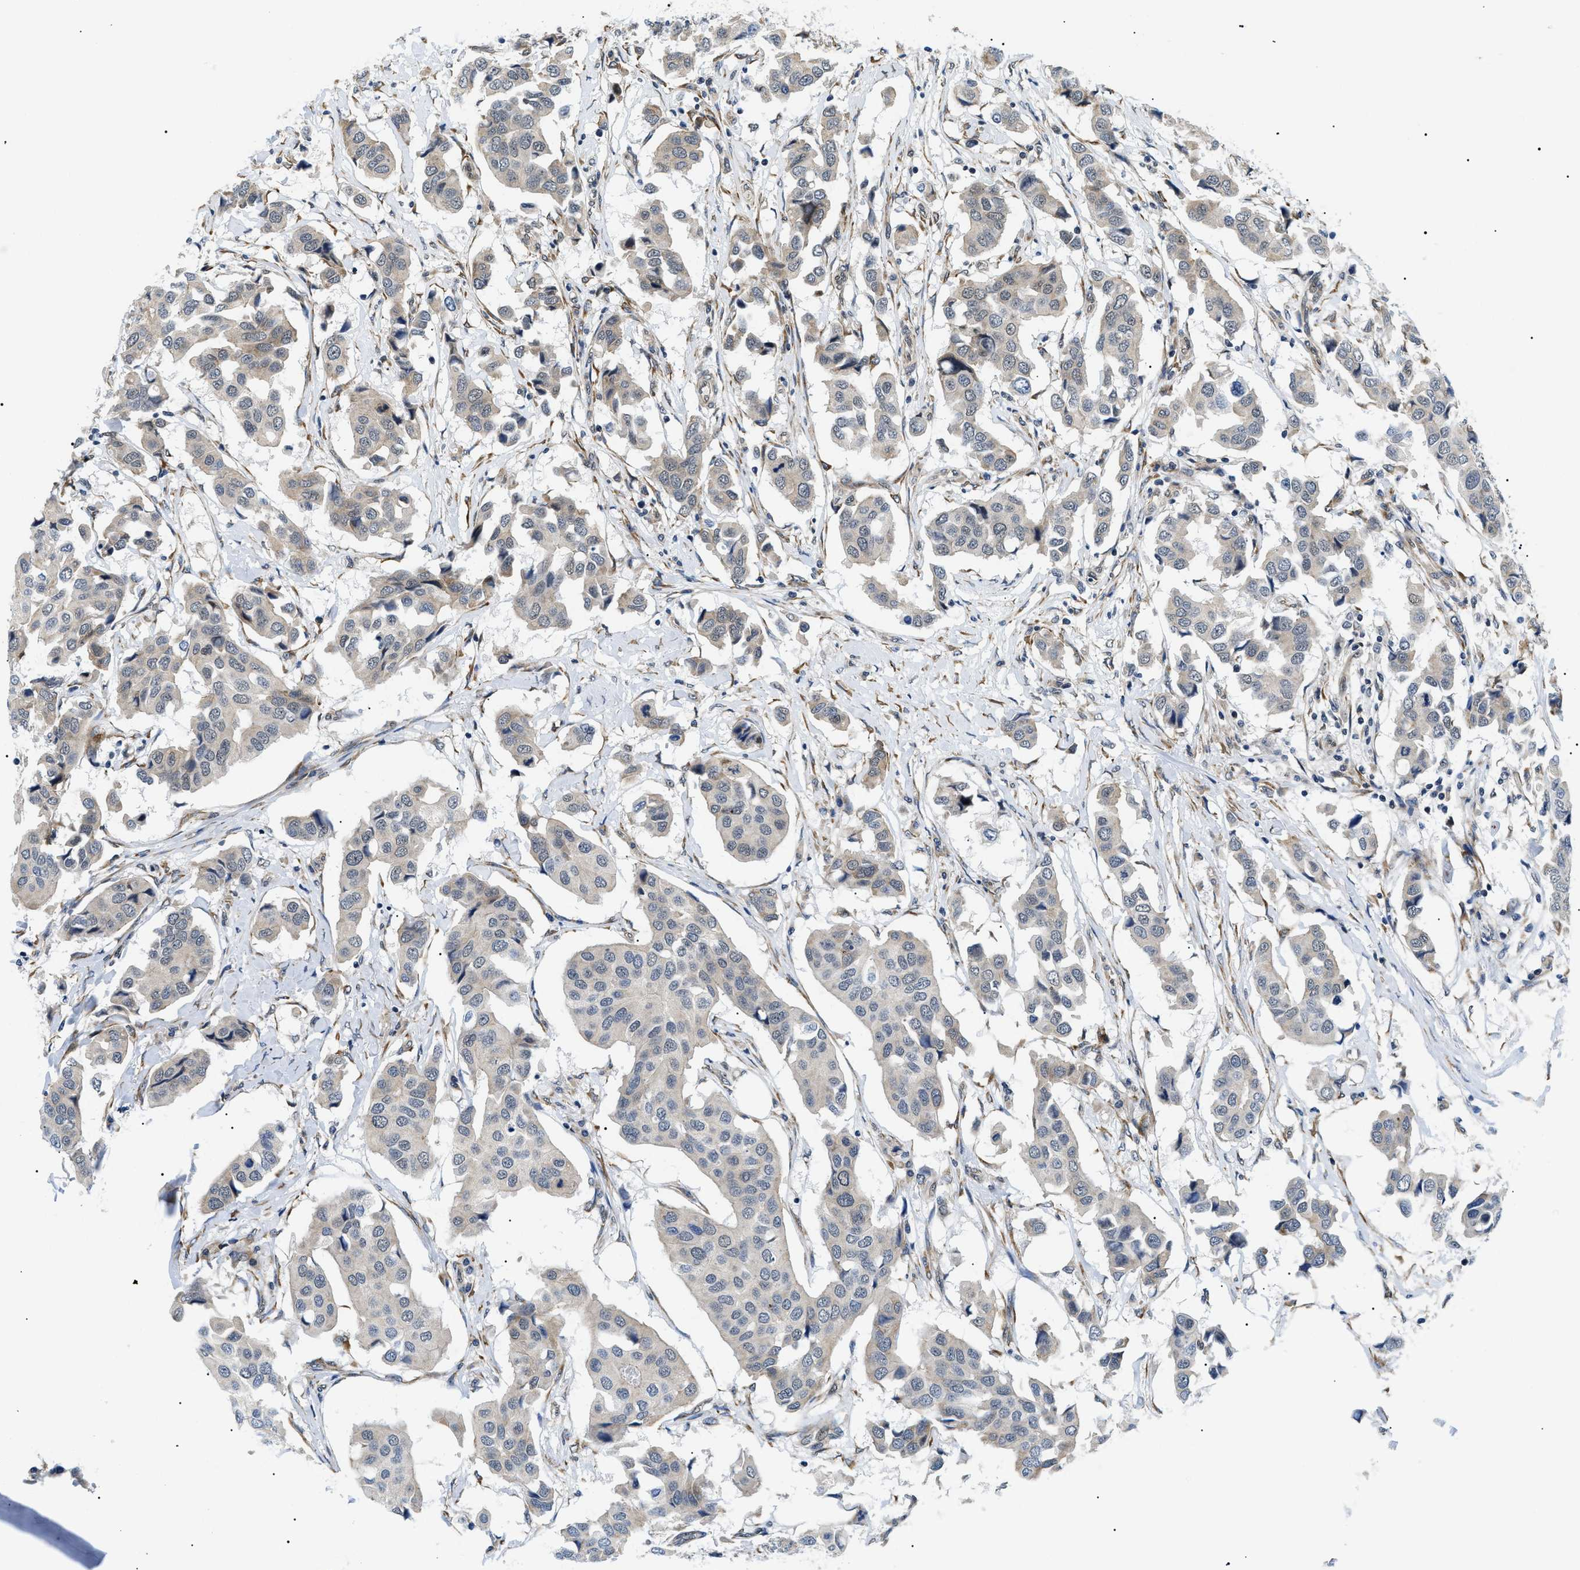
{"staining": {"intensity": "weak", "quantity": "<25%", "location": "cytoplasmic/membranous"}, "tissue": "breast cancer", "cell_type": "Tumor cells", "image_type": "cancer", "snomed": [{"axis": "morphology", "description": "Duct carcinoma"}, {"axis": "topography", "description": "Breast"}], "caption": "Micrograph shows no protein staining in tumor cells of breast cancer (invasive ductal carcinoma) tissue.", "gene": "CWC25", "patient": {"sex": "female", "age": 80}}